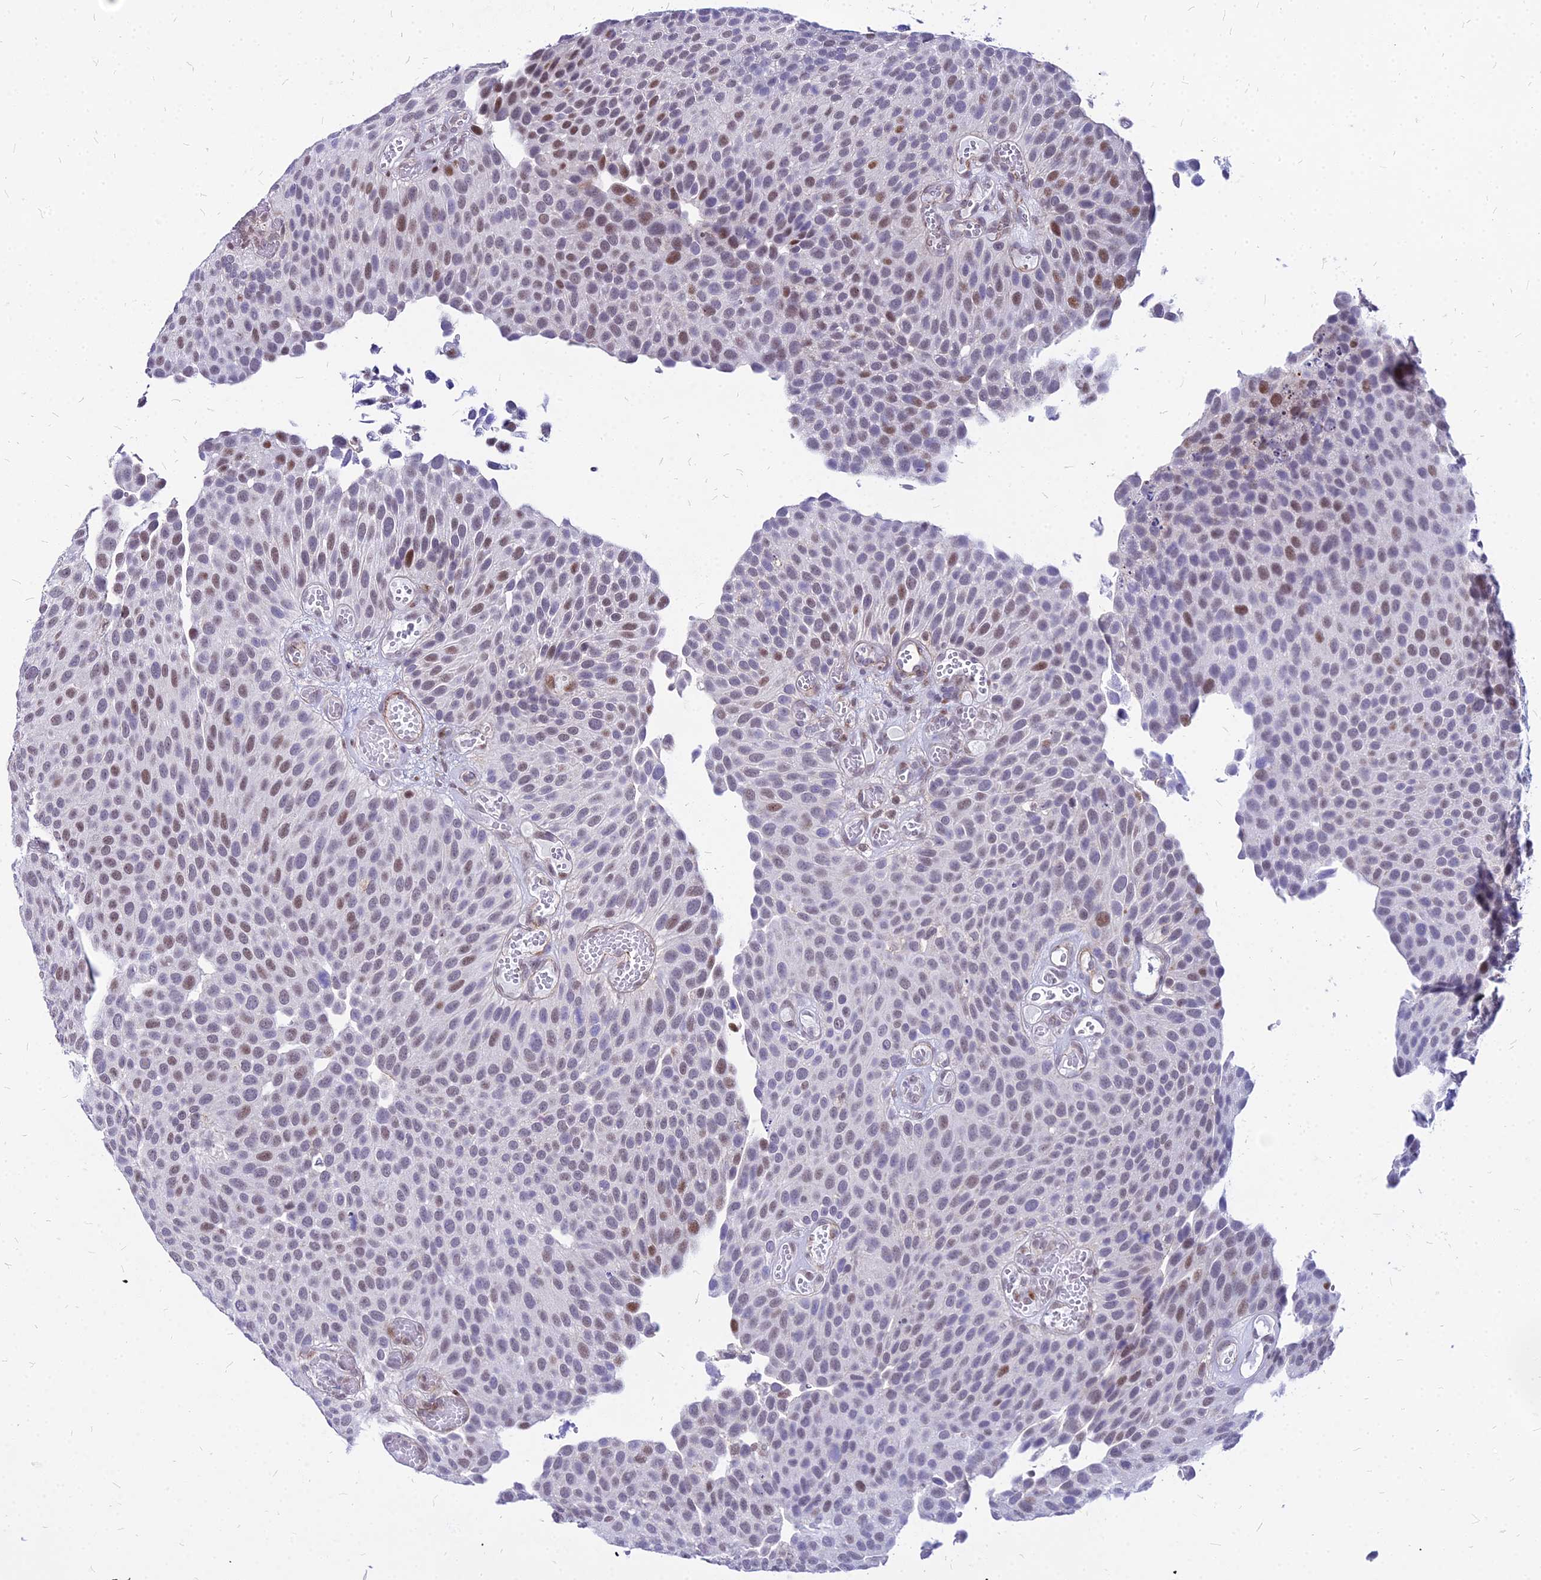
{"staining": {"intensity": "moderate", "quantity": "25%-75%", "location": "nuclear"}, "tissue": "urothelial cancer", "cell_type": "Tumor cells", "image_type": "cancer", "snomed": [{"axis": "morphology", "description": "Urothelial carcinoma, Low grade"}, {"axis": "topography", "description": "Urinary bladder"}], "caption": "Protein expression analysis of human low-grade urothelial carcinoma reveals moderate nuclear positivity in about 25%-75% of tumor cells.", "gene": "FDX2", "patient": {"sex": "male", "age": 89}}